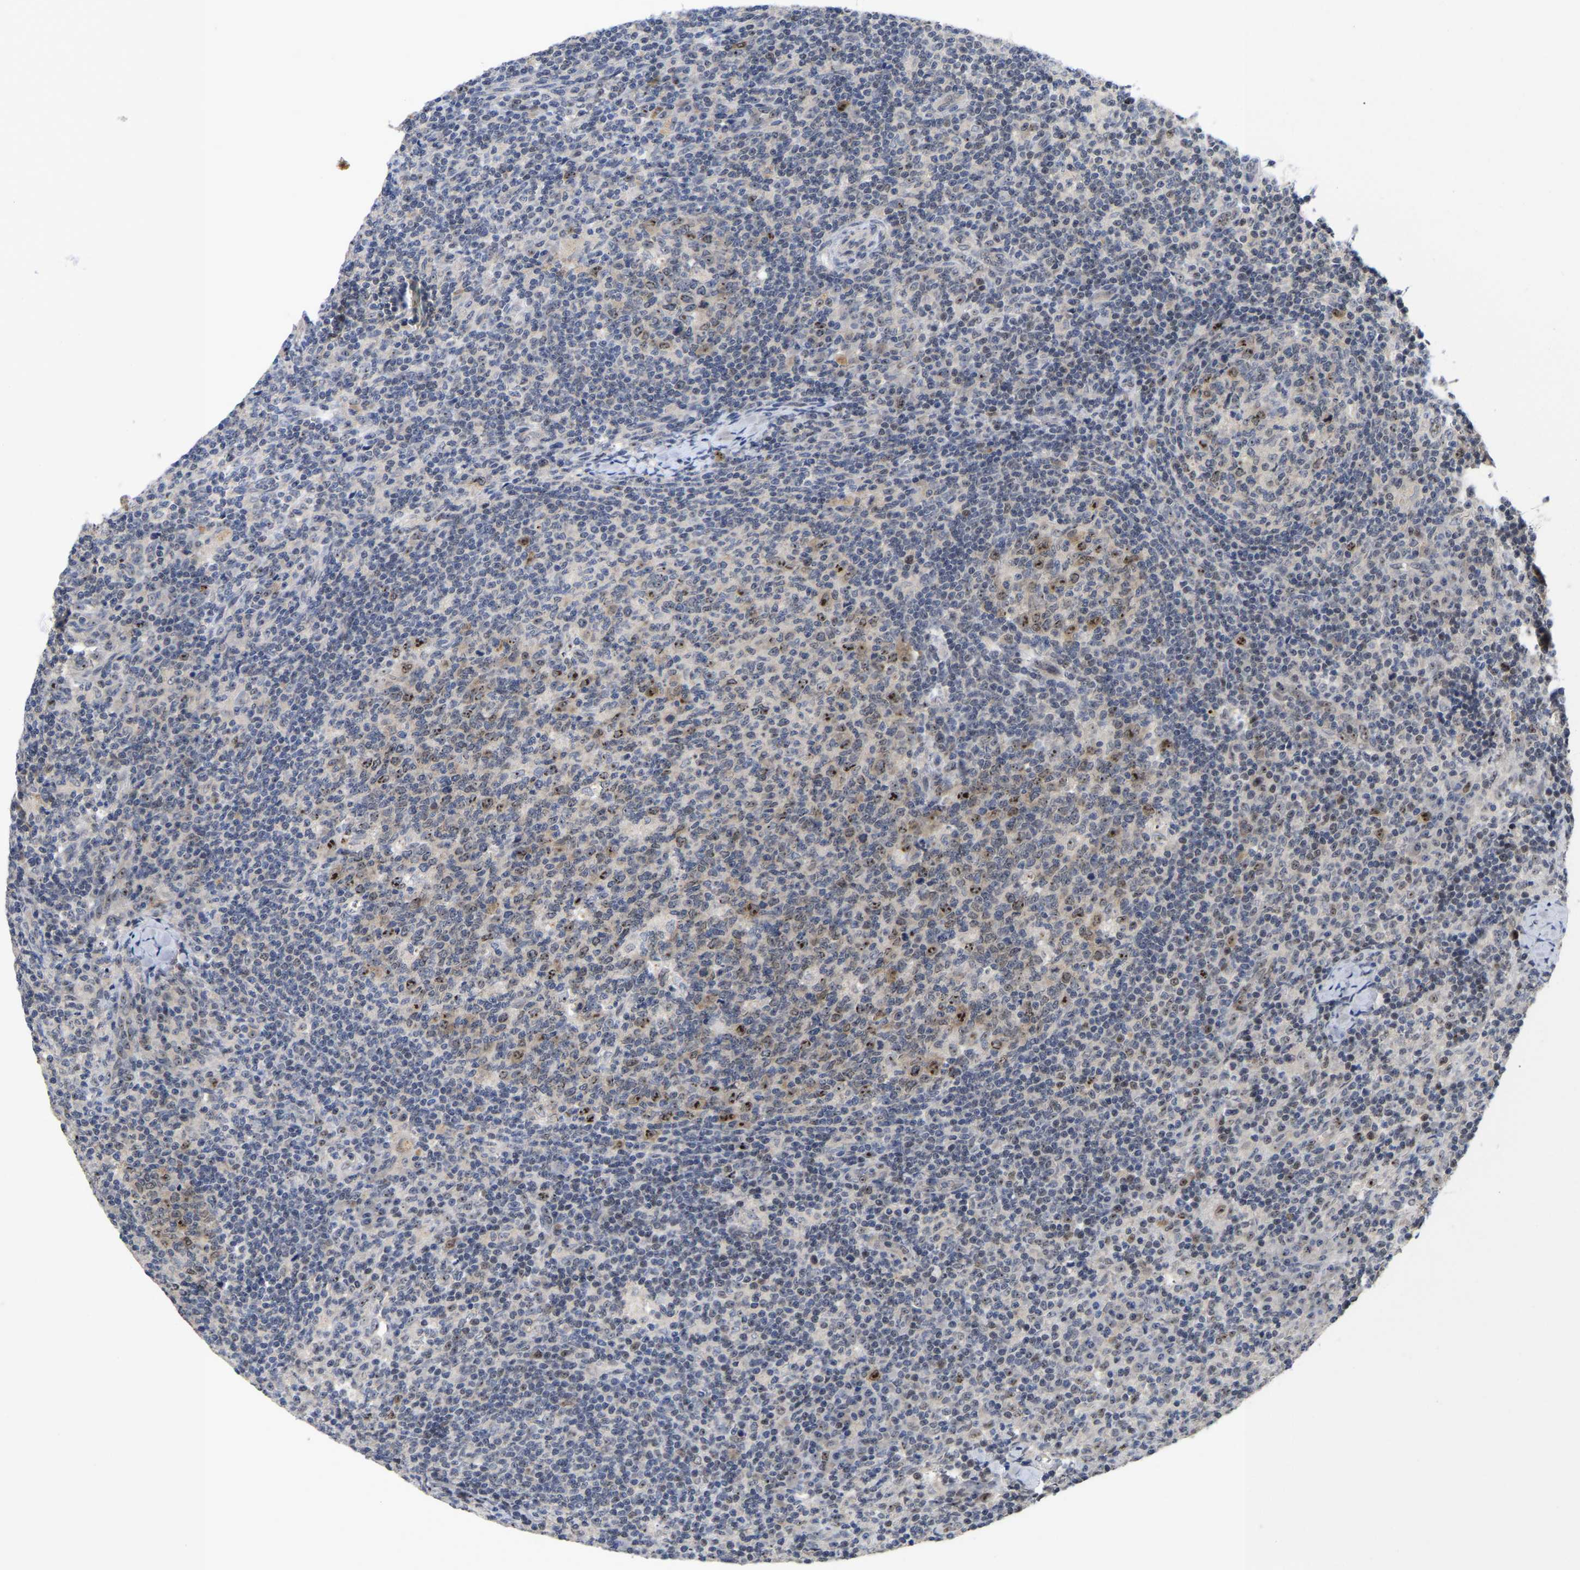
{"staining": {"intensity": "moderate", "quantity": "<25%", "location": "nuclear"}, "tissue": "lymph node", "cell_type": "Germinal center cells", "image_type": "normal", "snomed": [{"axis": "morphology", "description": "Normal tissue, NOS"}, {"axis": "morphology", "description": "Inflammation, NOS"}, {"axis": "topography", "description": "Lymph node"}], "caption": "Protein analysis of normal lymph node shows moderate nuclear staining in approximately <25% of germinal center cells.", "gene": "NLE1", "patient": {"sex": "male", "age": 55}}